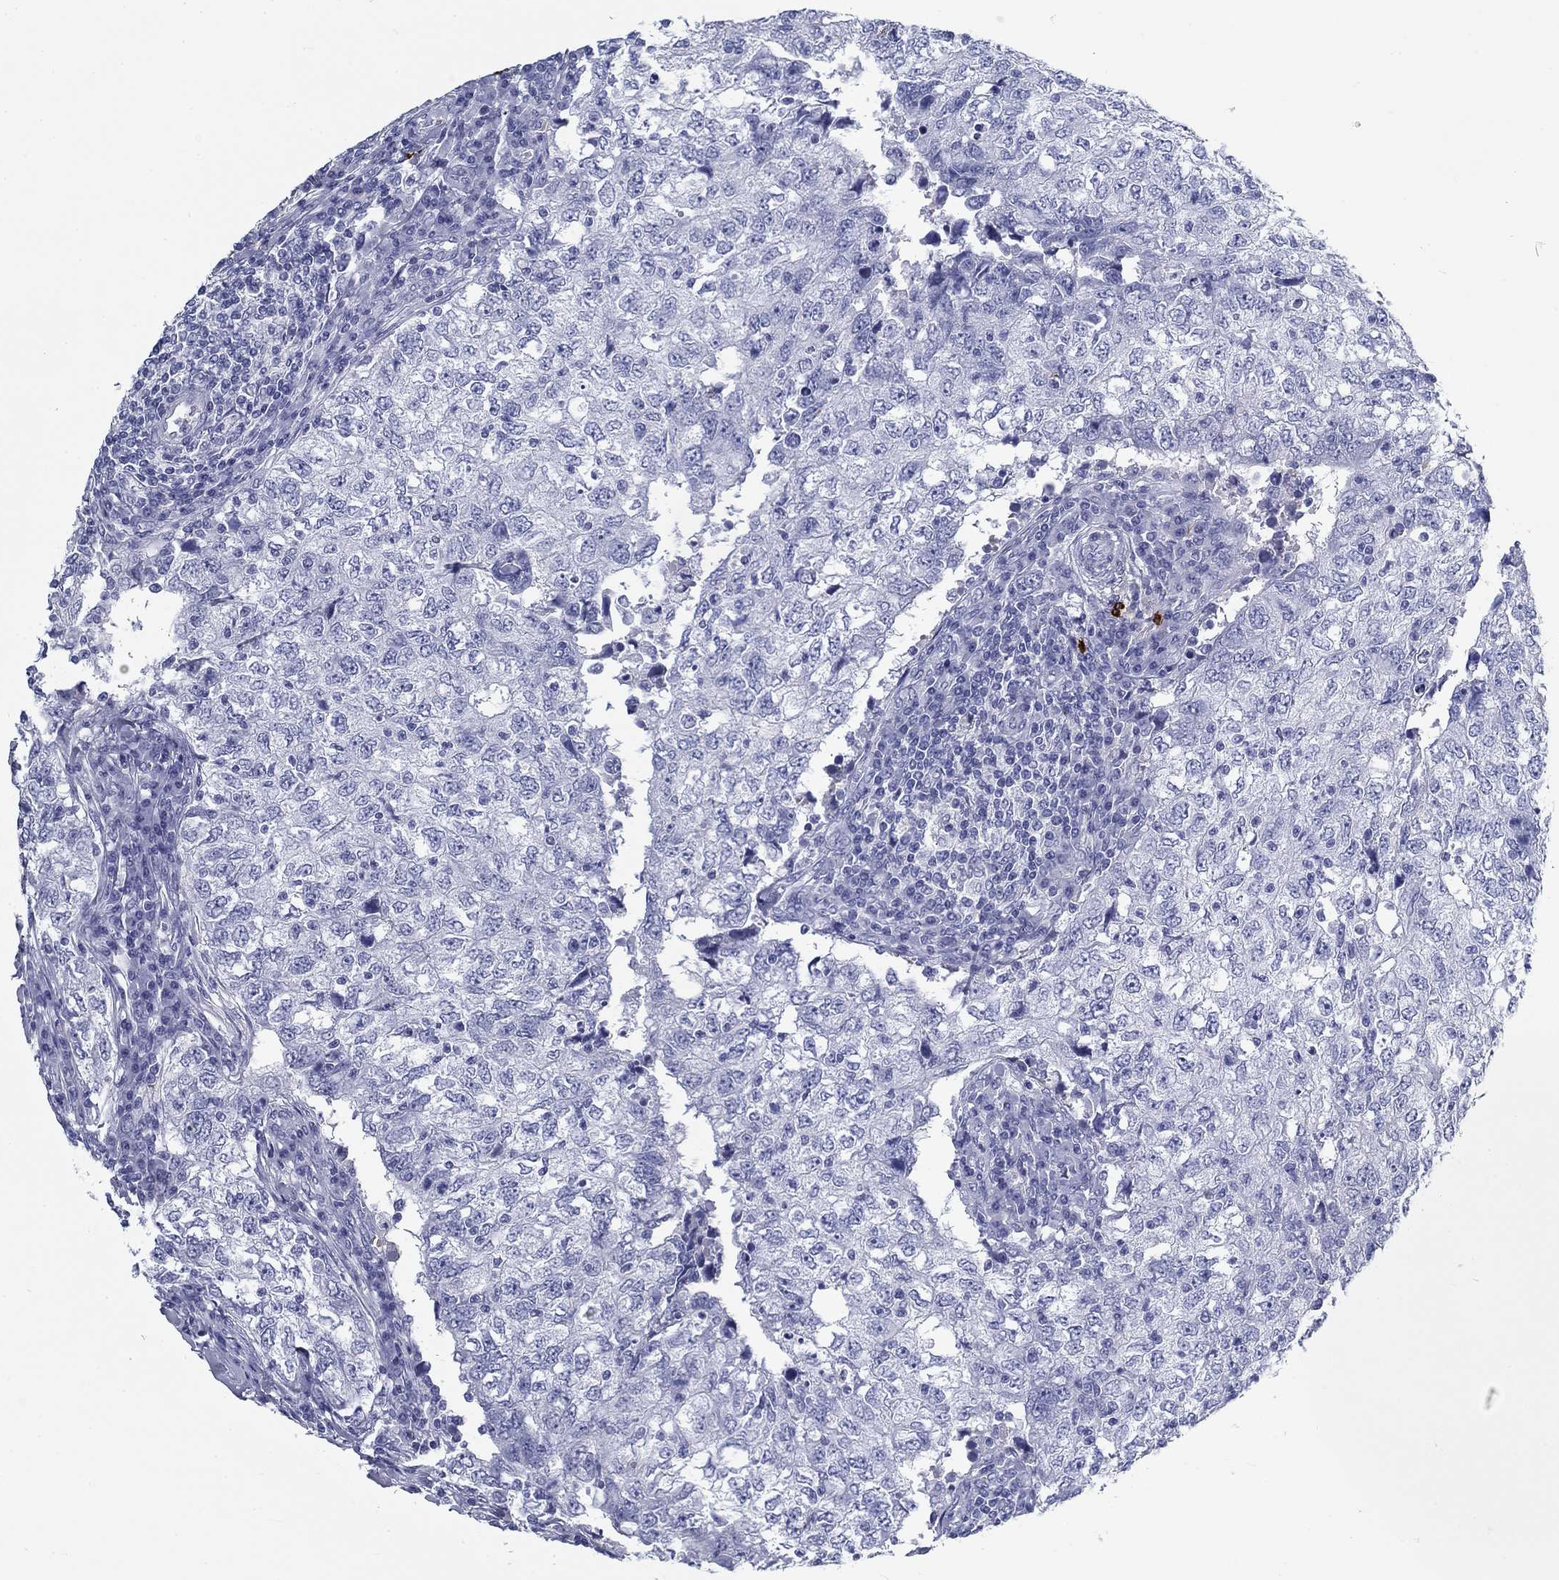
{"staining": {"intensity": "negative", "quantity": "none", "location": "none"}, "tissue": "breast cancer", "cell_type": "Tumor cells", "image_type": "cancer", "snomed": [{"axis": "morphology", "description": "Duct carcinoma"}, {"axis": "topography", "description": "Breast"}], "caption": "An immunohistochemistry histopathology image of breast cancer (invasive ductal carcinoma) is shown. There is no staining in tumor cells of breast cancer (invasive ductal carcinoma).", "gene": "CD40LG", "patient": {"sex": "female", "age": 30}}